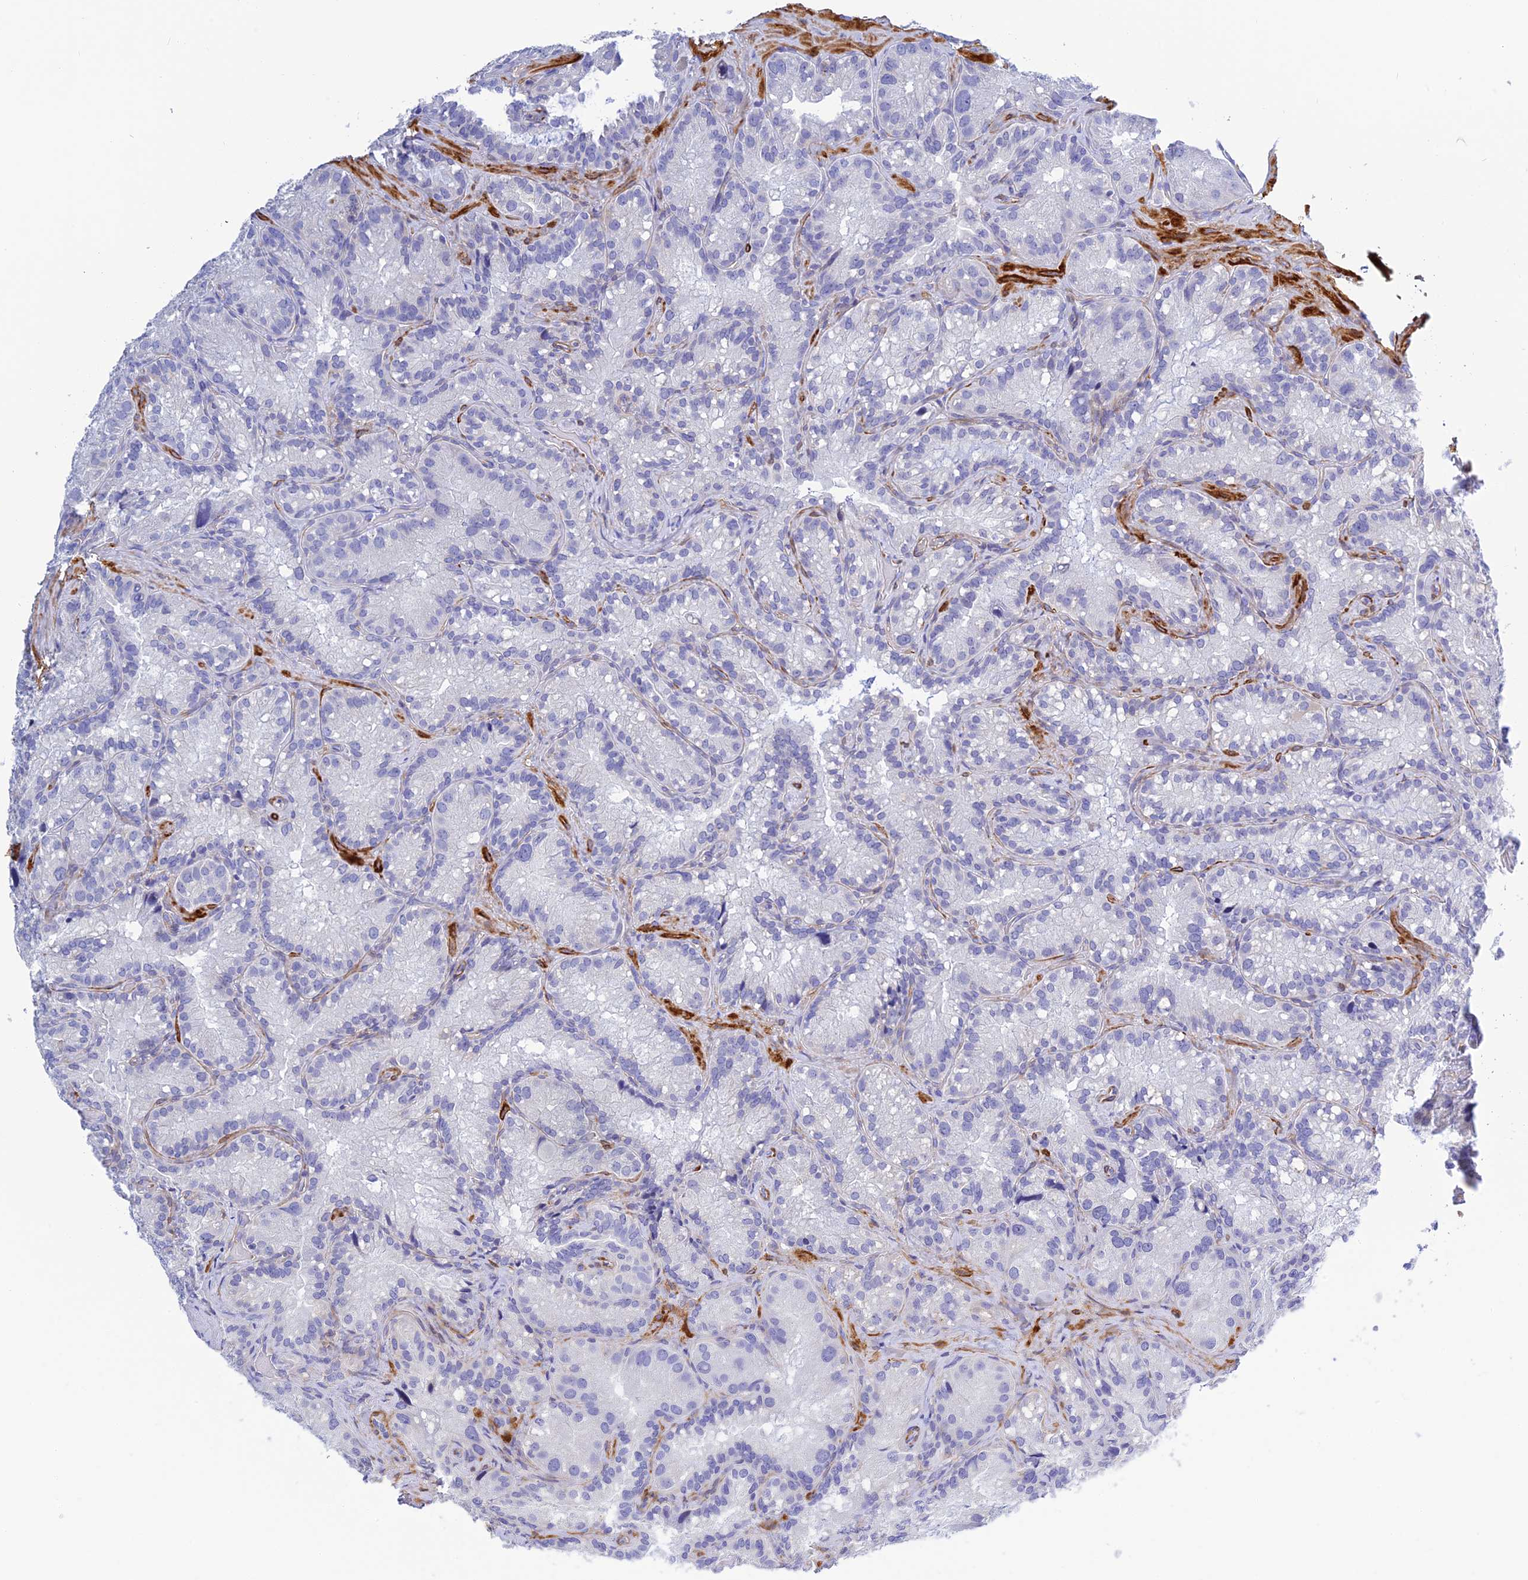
{"staining": {"intensity": "negative", "quantity": "none", "location": "none"}, "tissue": "seminal vesicle", "cell_type": "Glandular cells", "image_type": "normal", "snomed": [{"axis": "morphology", "description": "Normal tissue, NOS"}, {"axis": "topography", "description": "Prostate"}, {"axis": "topography", "description": "Seminal veicle"}], "caption": "This is an immunohistochemistry micrograph of unremarkable seminal vesicle. There is no positivity in glandular cells.", "gene": "ZDHHC16", "patient": {"sex": "male", "age": 68}}